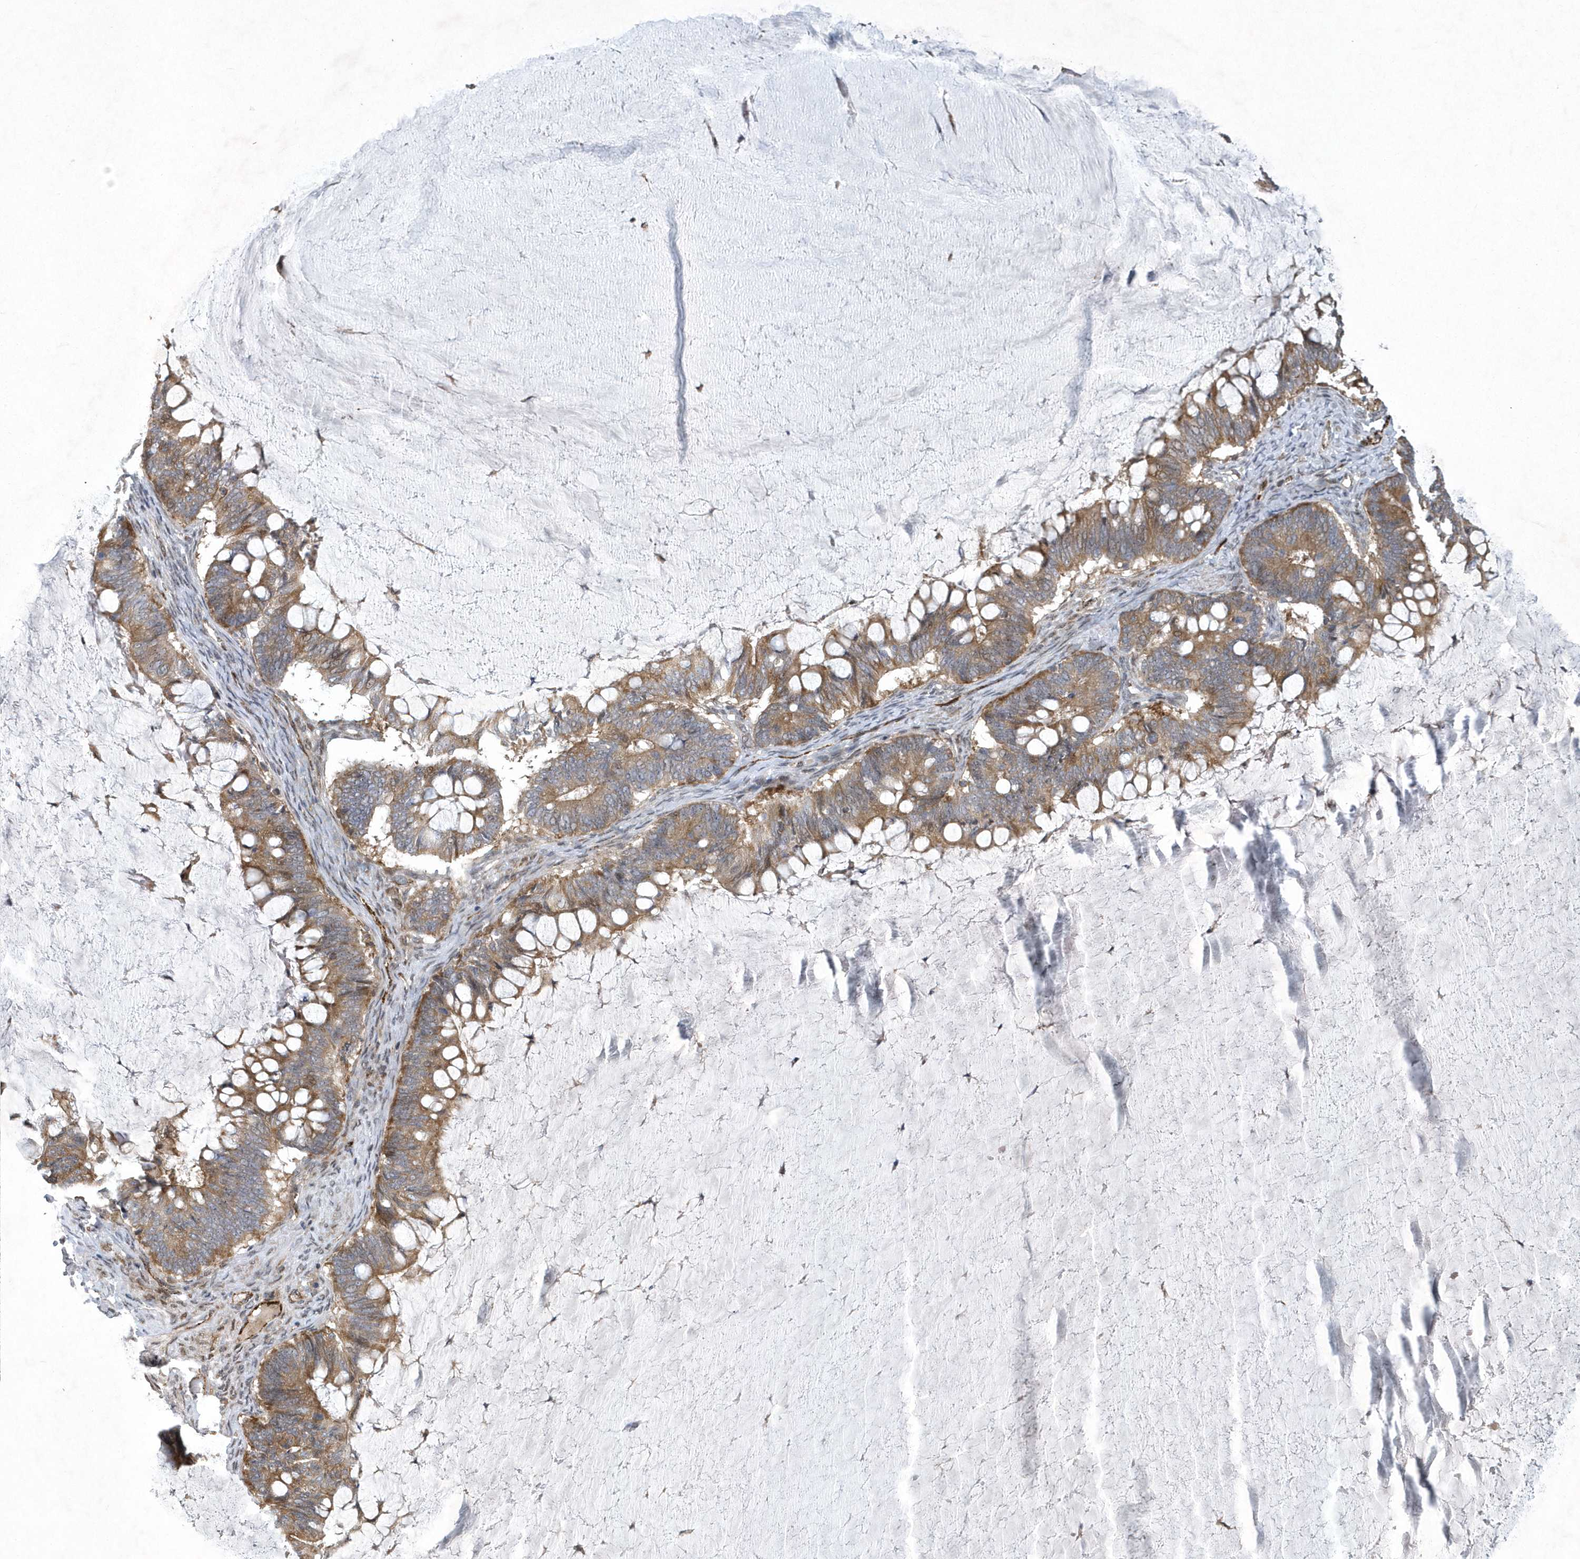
{"staining": {"intensity": "moderate", "quantity": ">75%", "location": "cytoplasmic/membranous"}, "tissue": "ovarian cancer", "cell_type": "Tumor cells", "image_type": "cancer", "snomed": [{"axis": "morphology", "description": "Cystadenocarcinoma, mucinous, NOS"}, {"axis": "topography", "description": "Ovary"}], "caption": "There is medium levels of moderate cytoplasmic/membranous expression in tumor cells of mucinous cystadenocarcinoma (ovarian), as demonstrated by immunohistochemical staining (brown color).", "gene": "N4BP2", "patient": {"sex": "female", "age": 61}}